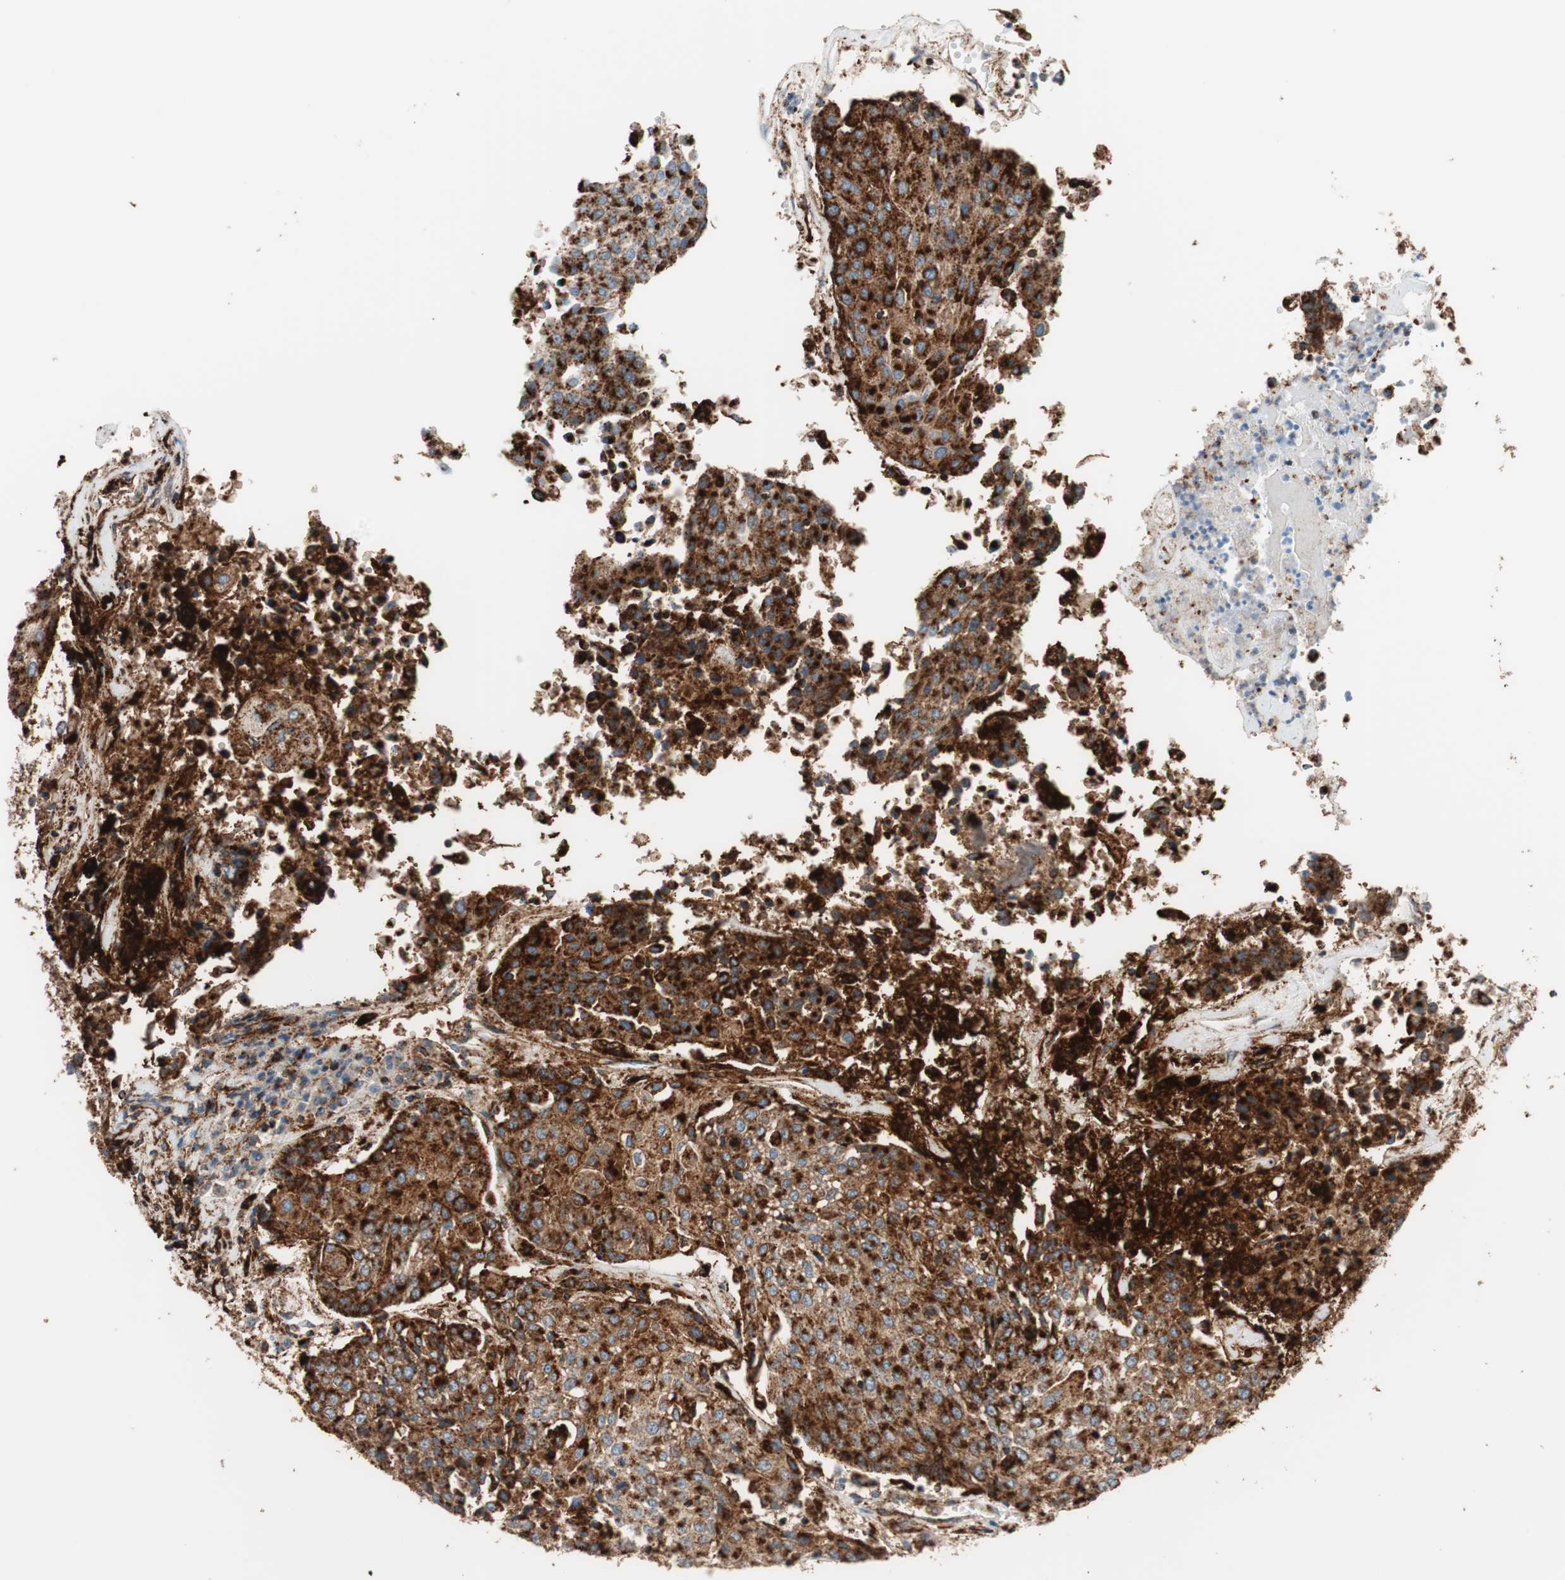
{"staining": {"intensity": "strong", "quantity": ">75%", "location": "cytoplasmic/membranous"}, "tissue": "urothelial cancer", "cell_type": "Tumor cells", "image_type": "cancer", "snomed": [{"axis": "morphology", "description": "Urothelial carcinoma, High grade"}, {"axis": "topography", "description": "Urinary bladder"}], "caption": "IHC image of urothelial cancer stained for a protein (brown), which exhibits high levels of strong cytoplasmic/membranous staining in about >75% of tumor cells.", "gene": "LAMP1", "patient": {"sex": "female", "age": 85}}